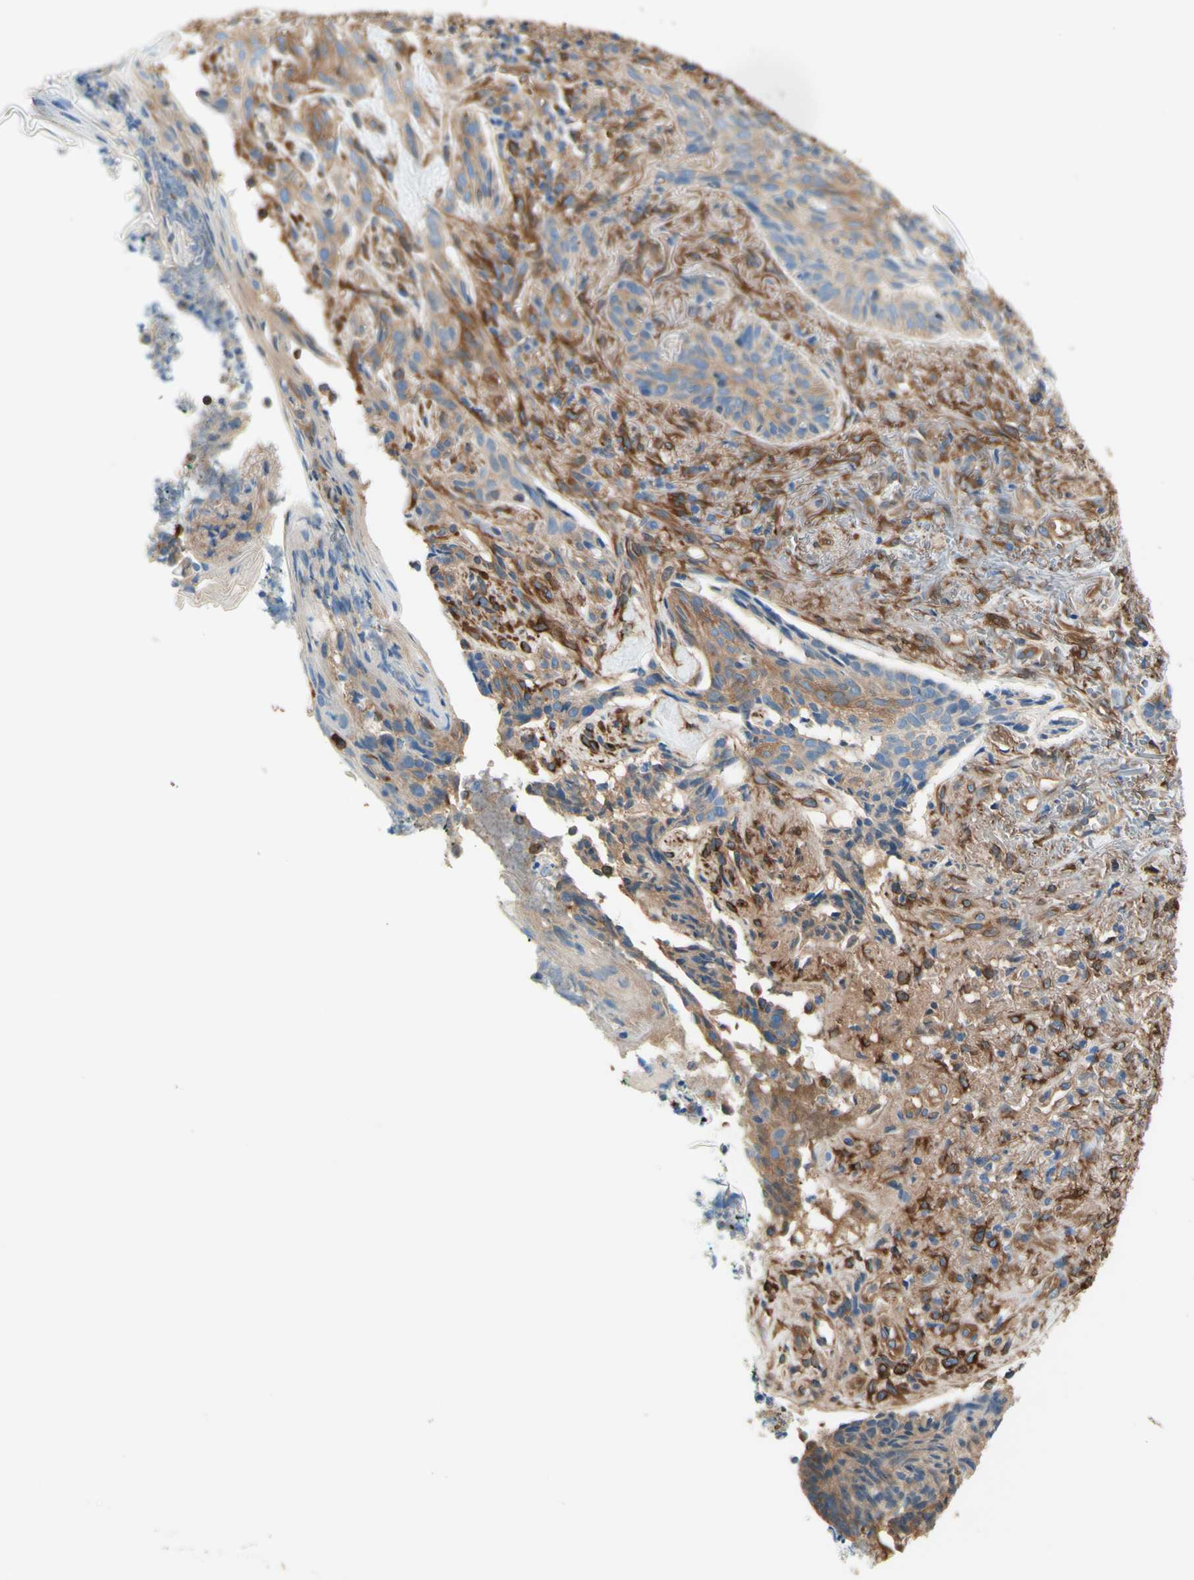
{"staining": {"intensity": "moderate", "quantity": ">75%", "location": "cytoplasmic/membranous"}, "tissue": "skin cancer", "cell_type": "Tumor cells", "image_type": "cancer", "snomed": [{"axis": "morphology", "description": "Basal cell carcinoma"}, {"axis": "topography", "description": "Skin"}], "caption": "The micrograph reveals a brown stain indicating the presence of a protein in the cytoplasmic/membranous of tumor cells in skin cancer. The protein of interest is stained brown, and the nuclei are stained in blue (DAB IHC with brightfield microscopy, high magnification).", "gene": "DPYSL3", "patient": {"sex": "male", "age": 43}}